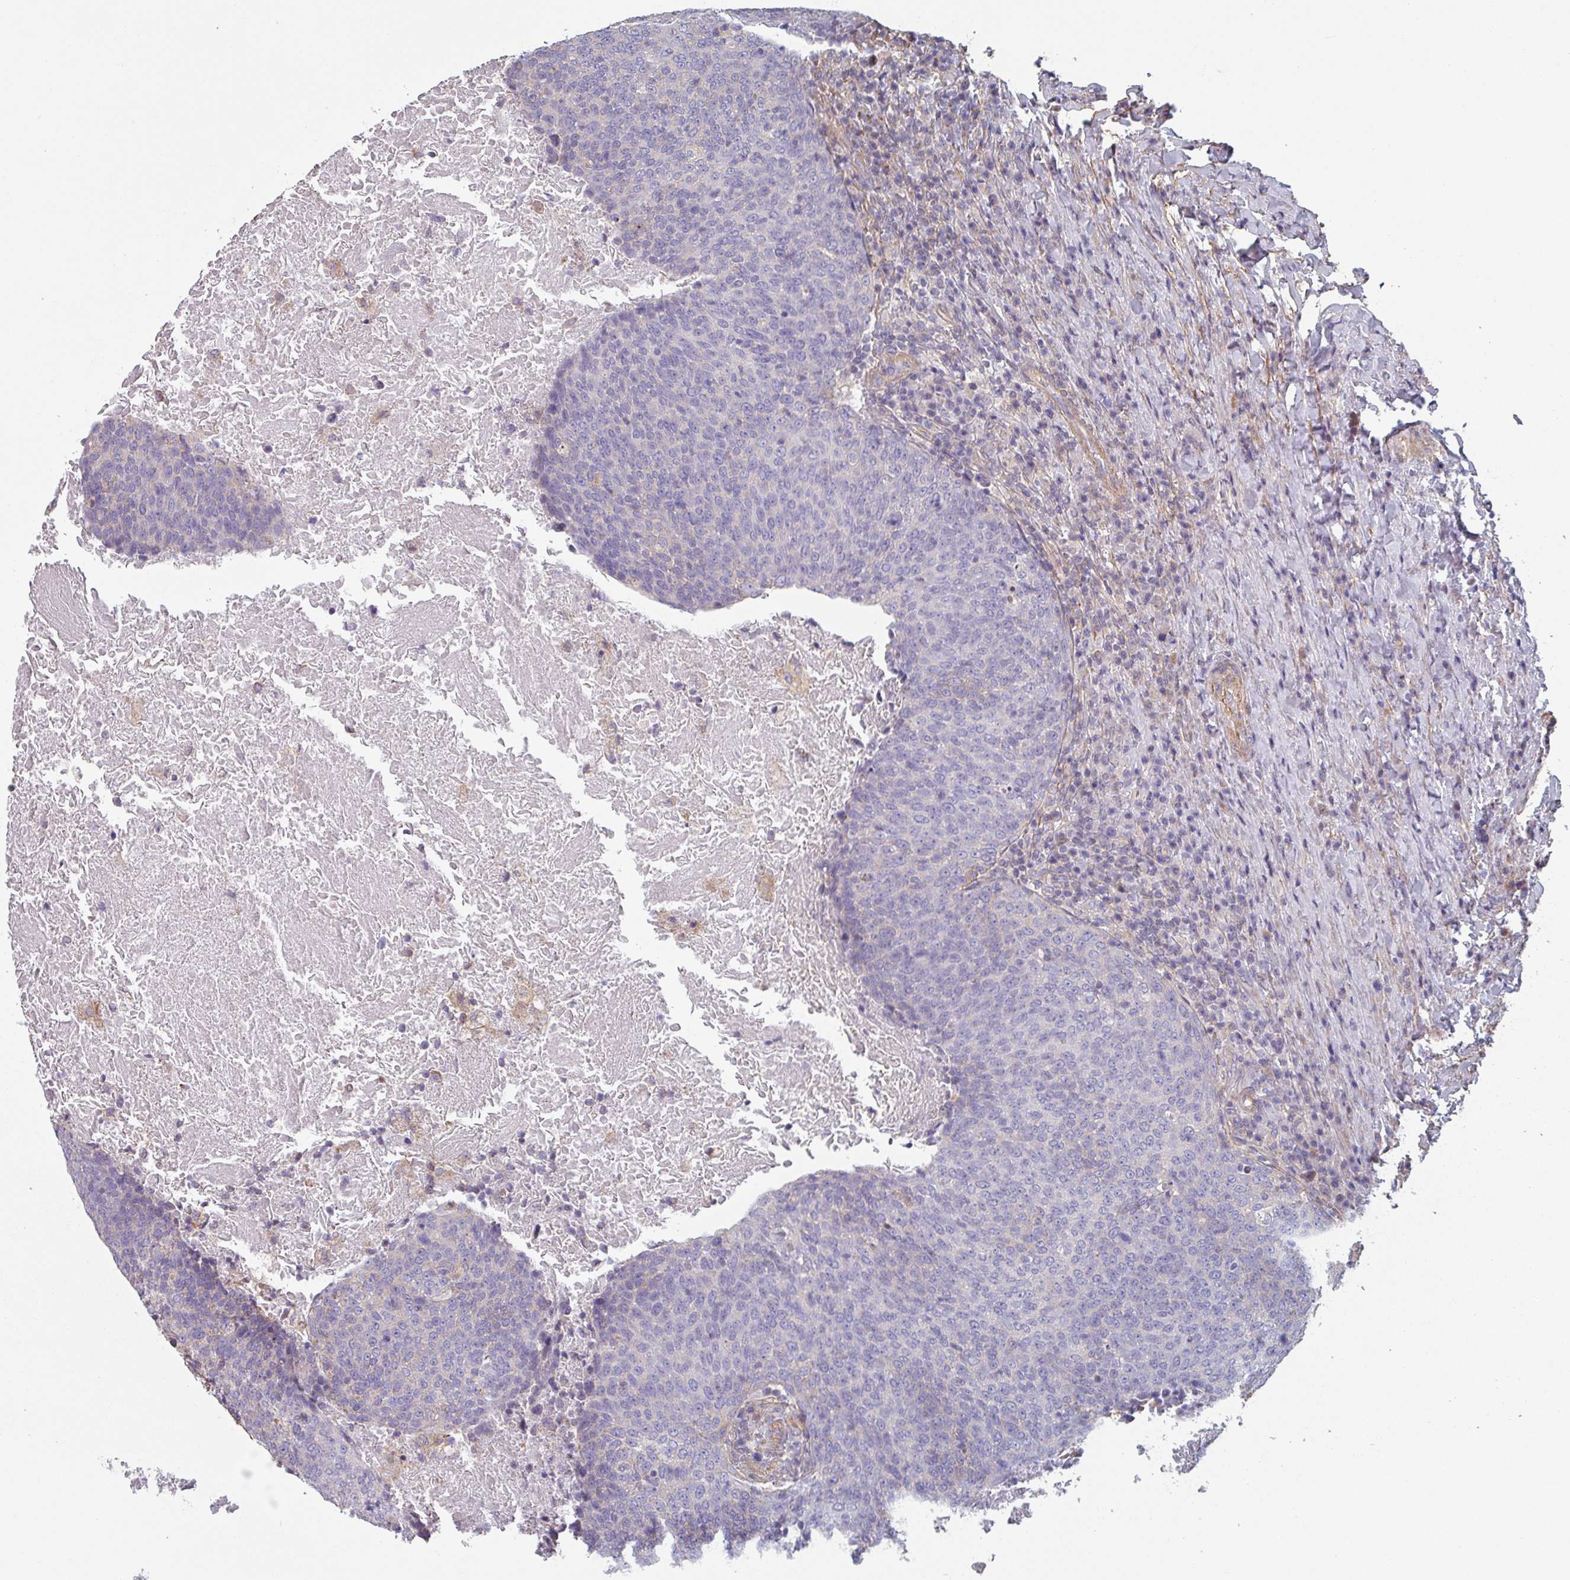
{"staining": {"intensity": "negative", "quantity": "none", "location": "none"}, "tissue": "head and neck cancer", "cell_type": "Tumor cells", "image_type": "cancer", "snomed": [{"axis": "morphology", "description": "Squamous cell carcinoma, NOS"}, {"axis": "morphology", "description": "Squamous cell carcinoma, metastatic, NOS"}, {"axis": "topography", "description": "Lymph node"}, {"axis": "topography", "description": "Head-Neck"}], "caption": "Protein analysis of head and neck cancer (metastatic squamous cell carcinoma) exhibits no significant positivity in tumor cells. (Immunohistochemistry, brightfield microscopy, high magnification).", "gene": "GSTA4", "patient": {"sex": "male", "age": 62}}